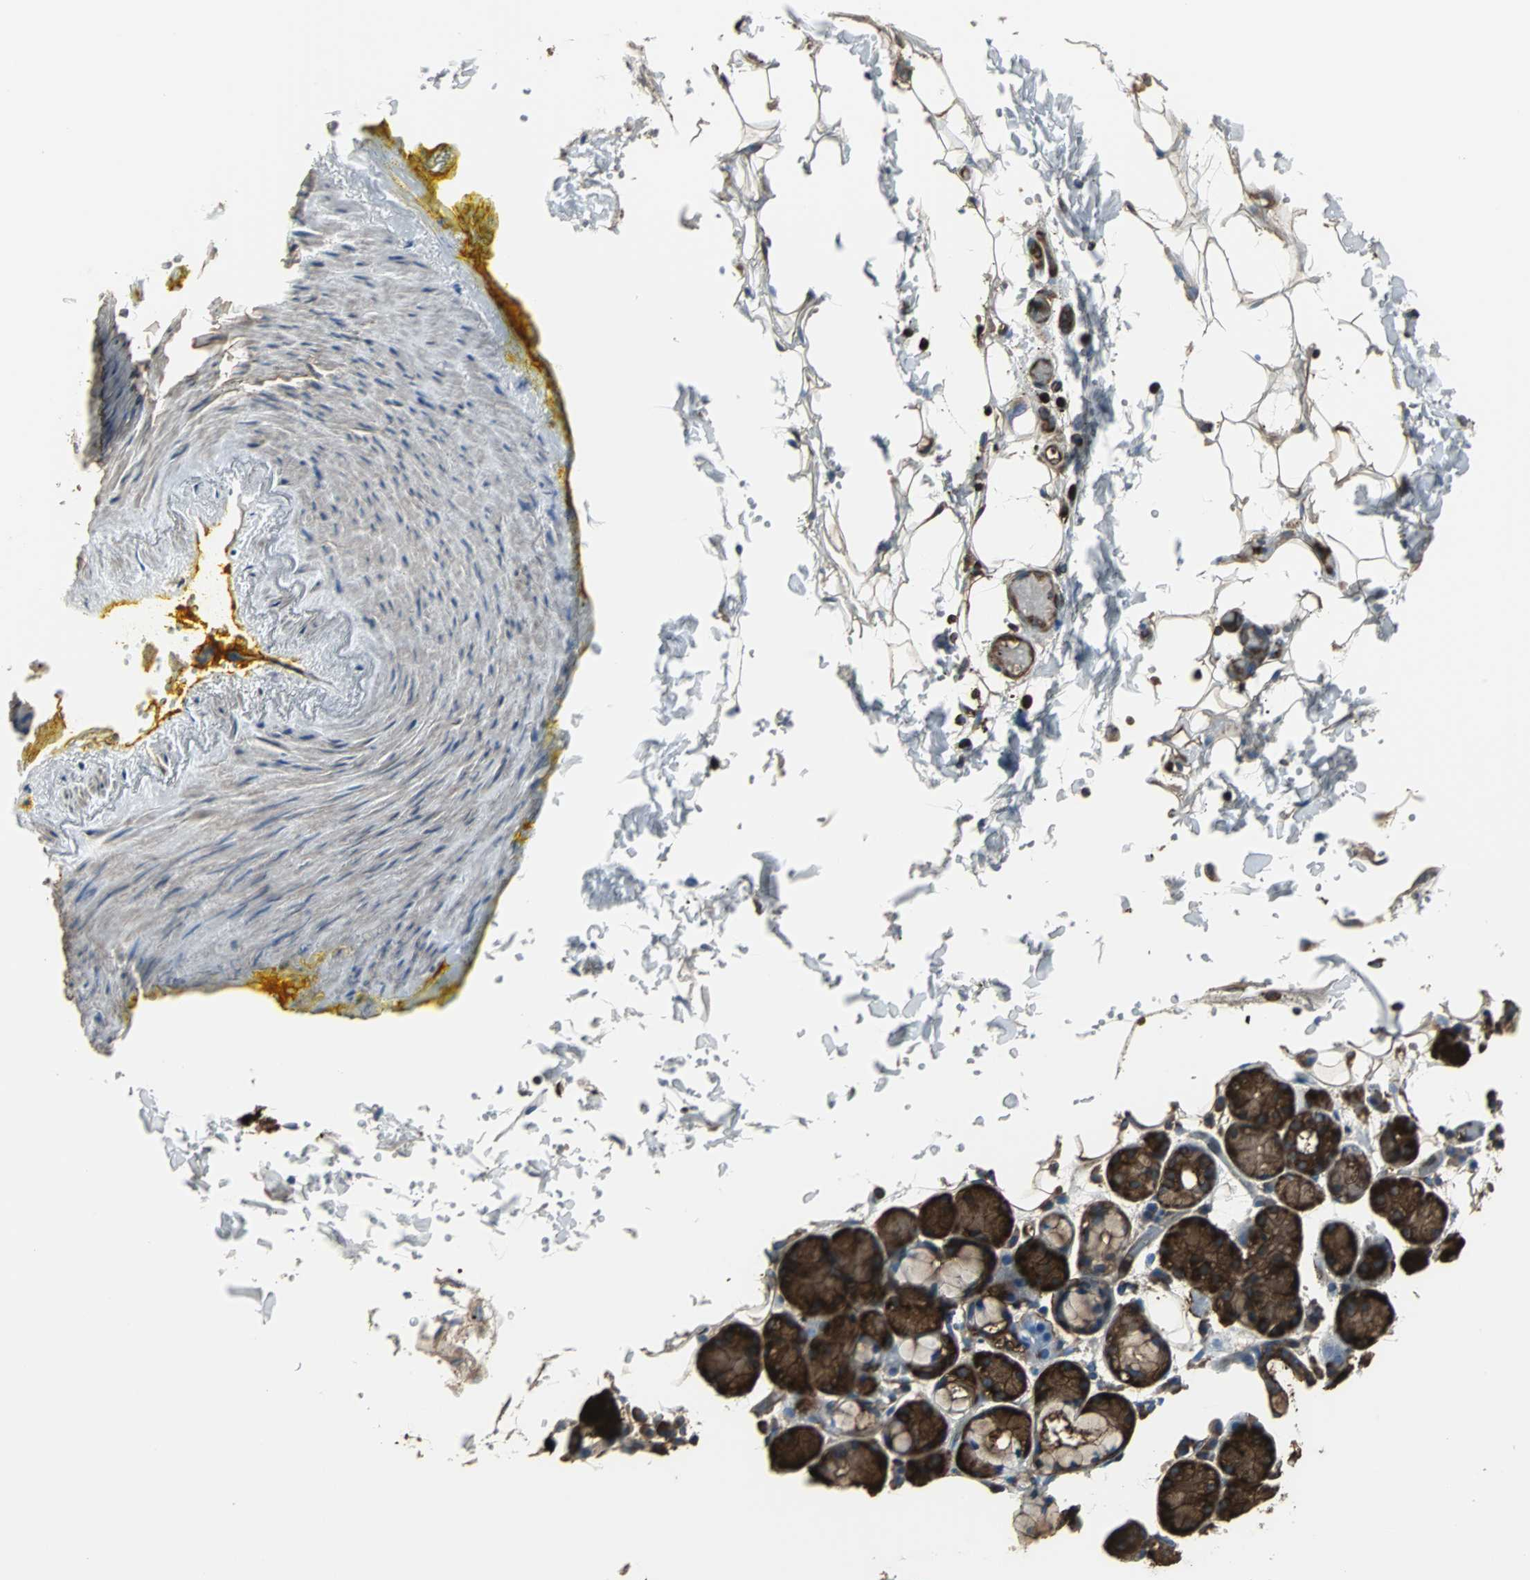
{"staining": {"intensity": "strong", "quantity": ">75%", "location": "cytoplasmic/membranous"}, "tissue": "salivary gland", "cell_type": "Glandular cells", "image_type": "normal", "snomed": [{"axis": "morphology", "description": "Normal tissue, NOS"}, {"axis": "topography", "description": "Skeletal muscle"}, {"axis": "topography", "description": "Oral tissue"}, {"axis": "topography", "description": "Salivary gland"}, {"axis": "topography", "description": "Peripheral nerve tissue"}], "caption": "A high amount of strong cytoplasmic/membranous positivity is present in about >75% of glandular cells in normal salivary gland.", "gene": "ACTN1", "patient": {"sex": "male", "age": 54}}